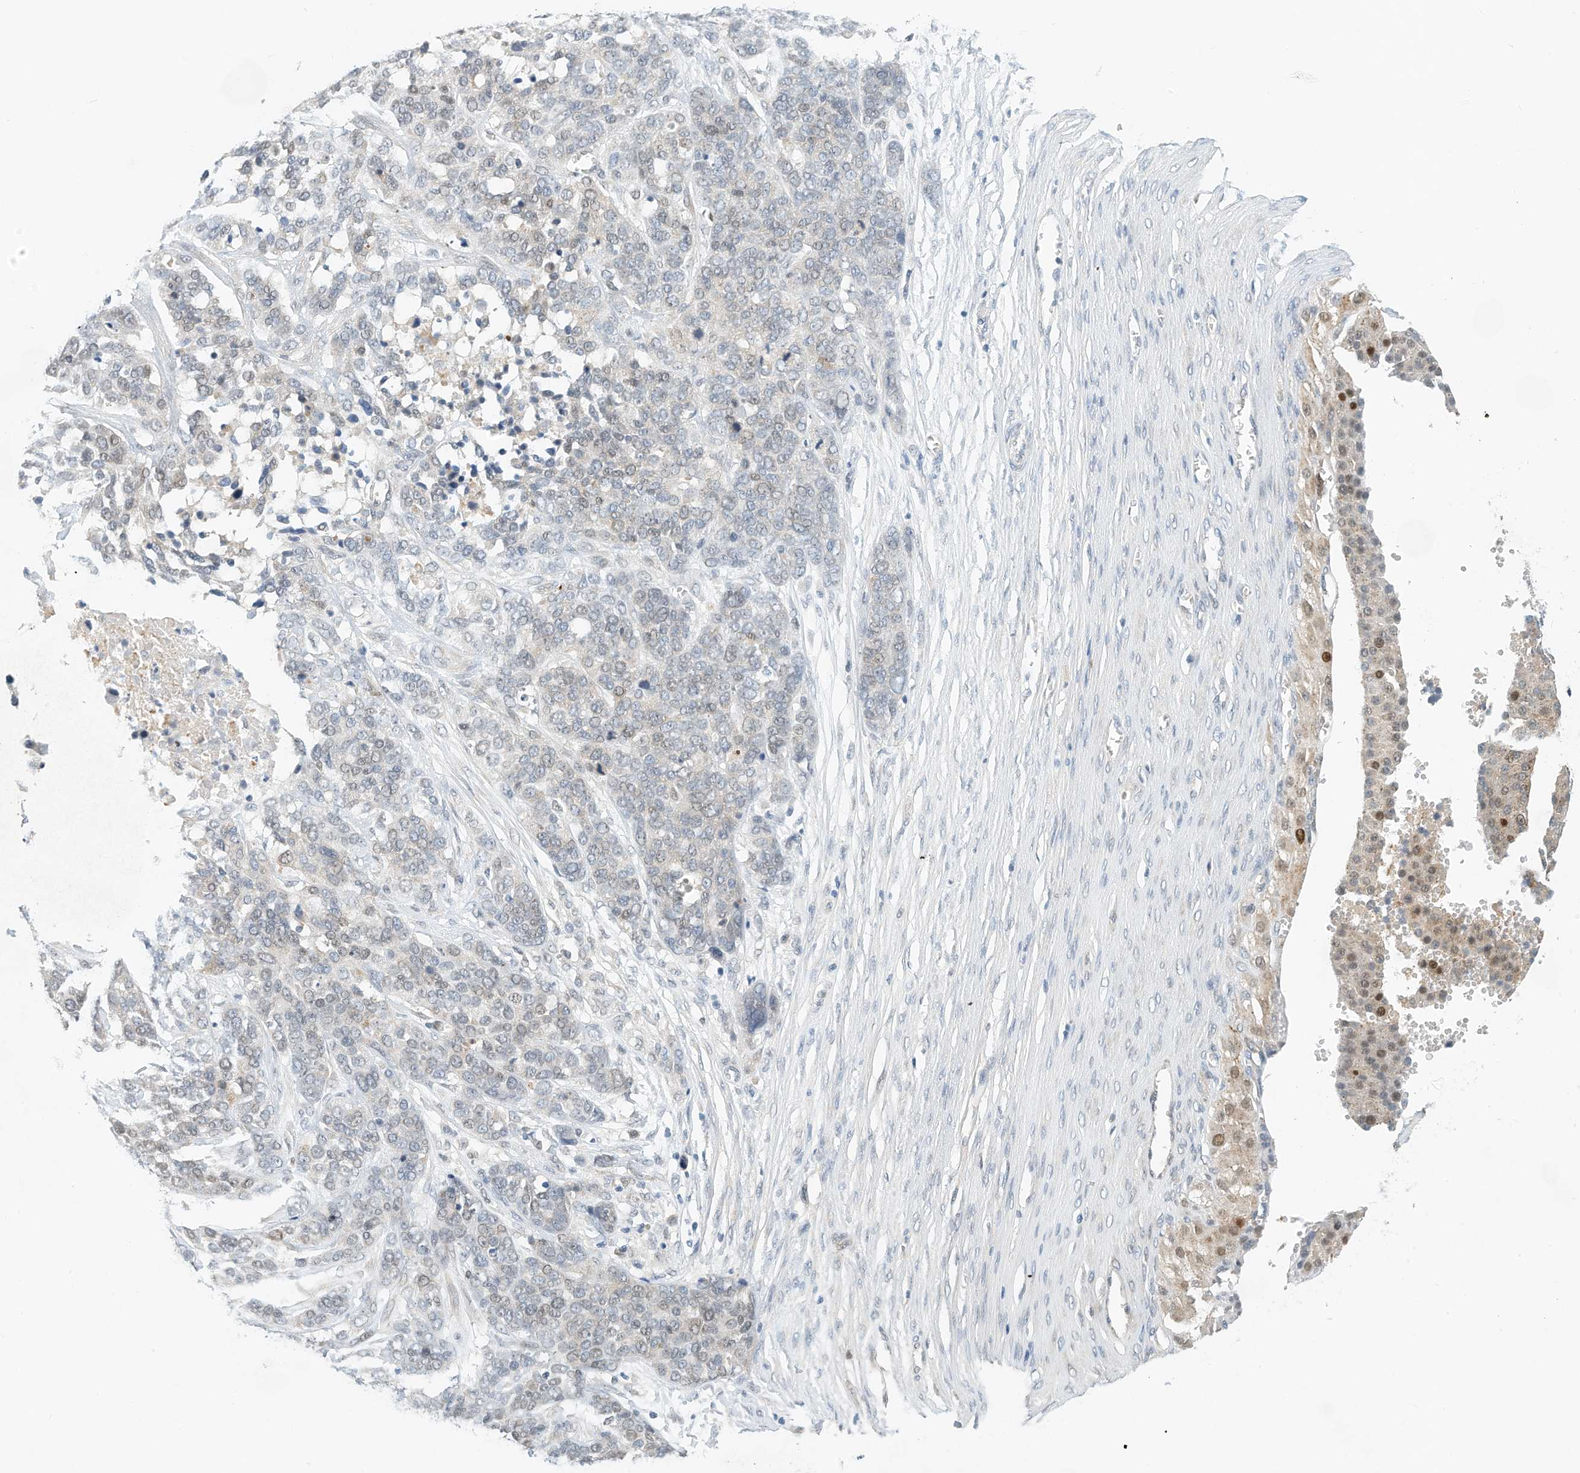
{"staining": {"intensity": "weak", "quantity": "<25%", "location": "nuclear"}, "tissue": "ovarian cancer", "cell_type": "Tumor cells", "image_type": "cancer", "snomed": [{"axis": "morphology", "description": "Cystadenocarcinoma, serous, NOS"}, {"axis": "topography", "description": "Ovary"}], "caption": "Human serous cystadenocarcinoma (ovarian) stained for a protein using IHC demonstrates no staining in tumor cells.", "gene": "ARHGAP28", "patient": {"sex": "female", "age": 44}}